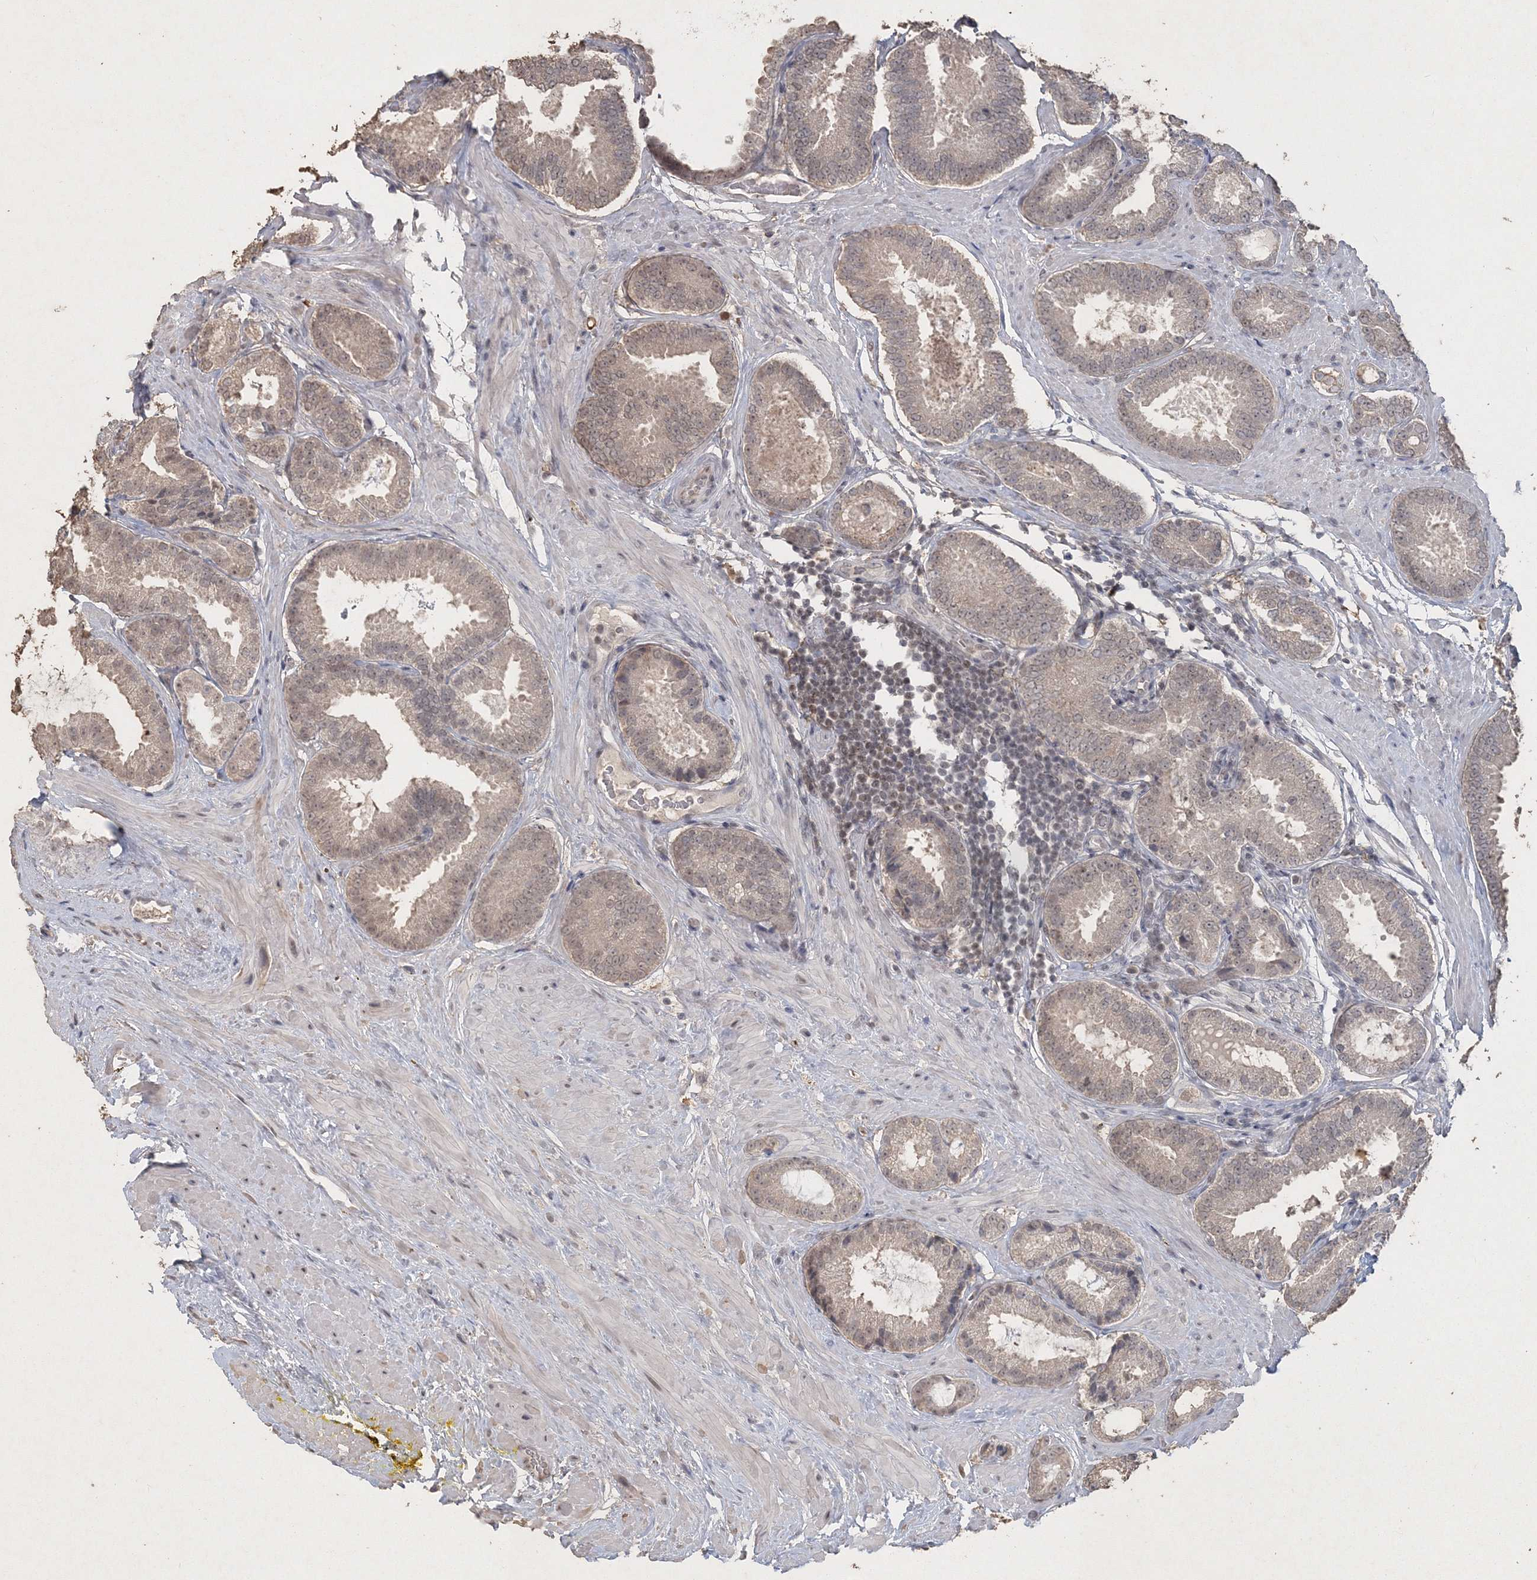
{"staining": {"intensity": "weak", "quantity": "<25%", "location": "cytoplasmic/membranous"}, "tissue": "prostate cancer", "cell_type": "Tumor cells", "image_type": "cancer", "snomed": [{"axis": "morphology", "description": "Adenocarcinoma, Low grade"}, {"axis": "topography", "description": "Prostate"}], "caption": "Tumor cells show no significant staining in prostate adenocarcinoma (low-grade). The staining is performed using DAB (3,3'-diaminobenzidine) brown chromogen with nuclei counter-stained in using hematoxylin.", "gene": "UIMC1", "patient": {"sex": "male", "age": 71}}